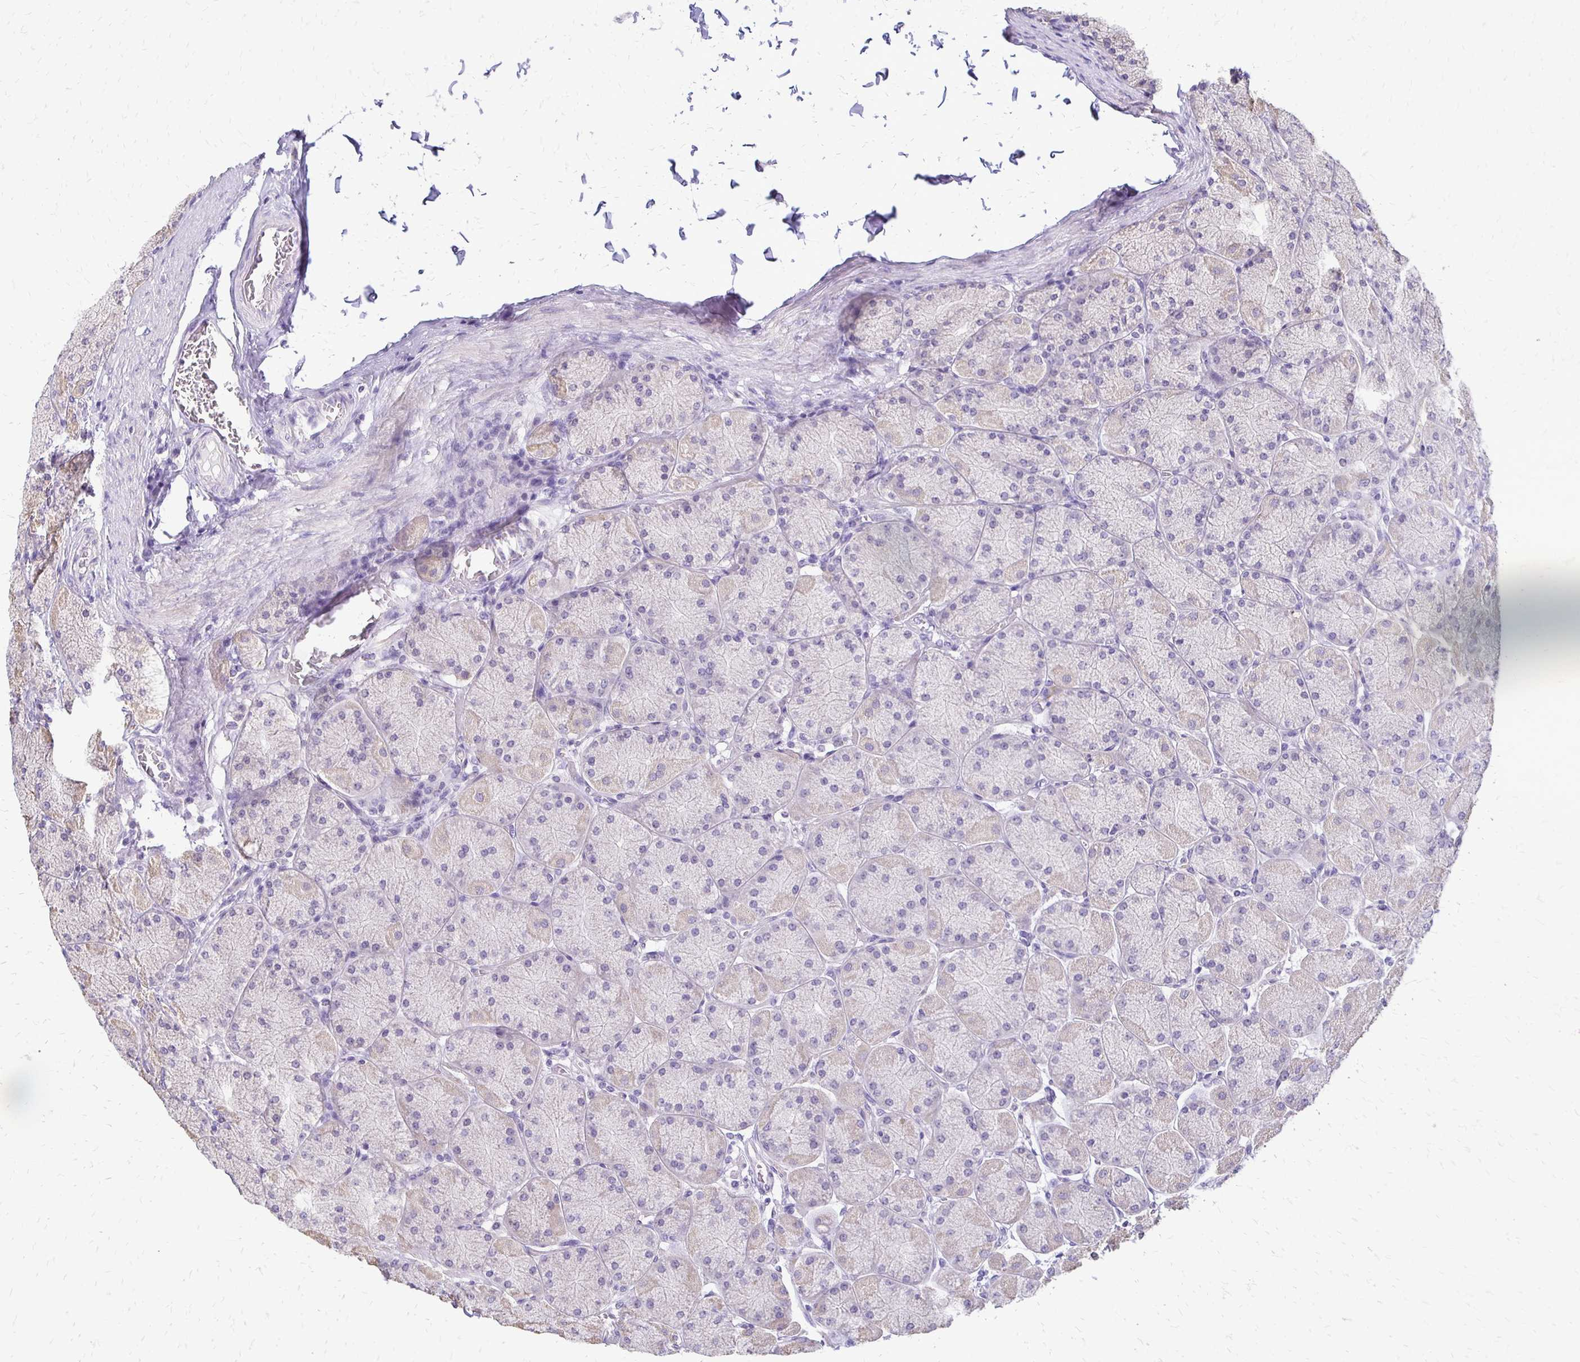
{"staining": {"intensity": "weak", "quantity": "<25%", "location": "cytoplasmic/membranous"}, "tissue": "stomach", "cell_type": "Glandular cells", "image_type": "normal", "snomed": [{"axis": "morphology", "description": "Normal tissue, NOS"}, {"axis": "topography", "description": "Stomach, upper"}], "caption": "The photomicrograph demonstrates no significant expression in glandular cells of stomach. Brightfield microscopy of immunohistochemistry stained with DAB (brown) and hematoxylin (blue), captured at high magnification.", "gene": "ALPG", "patient": {"sex": "female", "age": 56}}